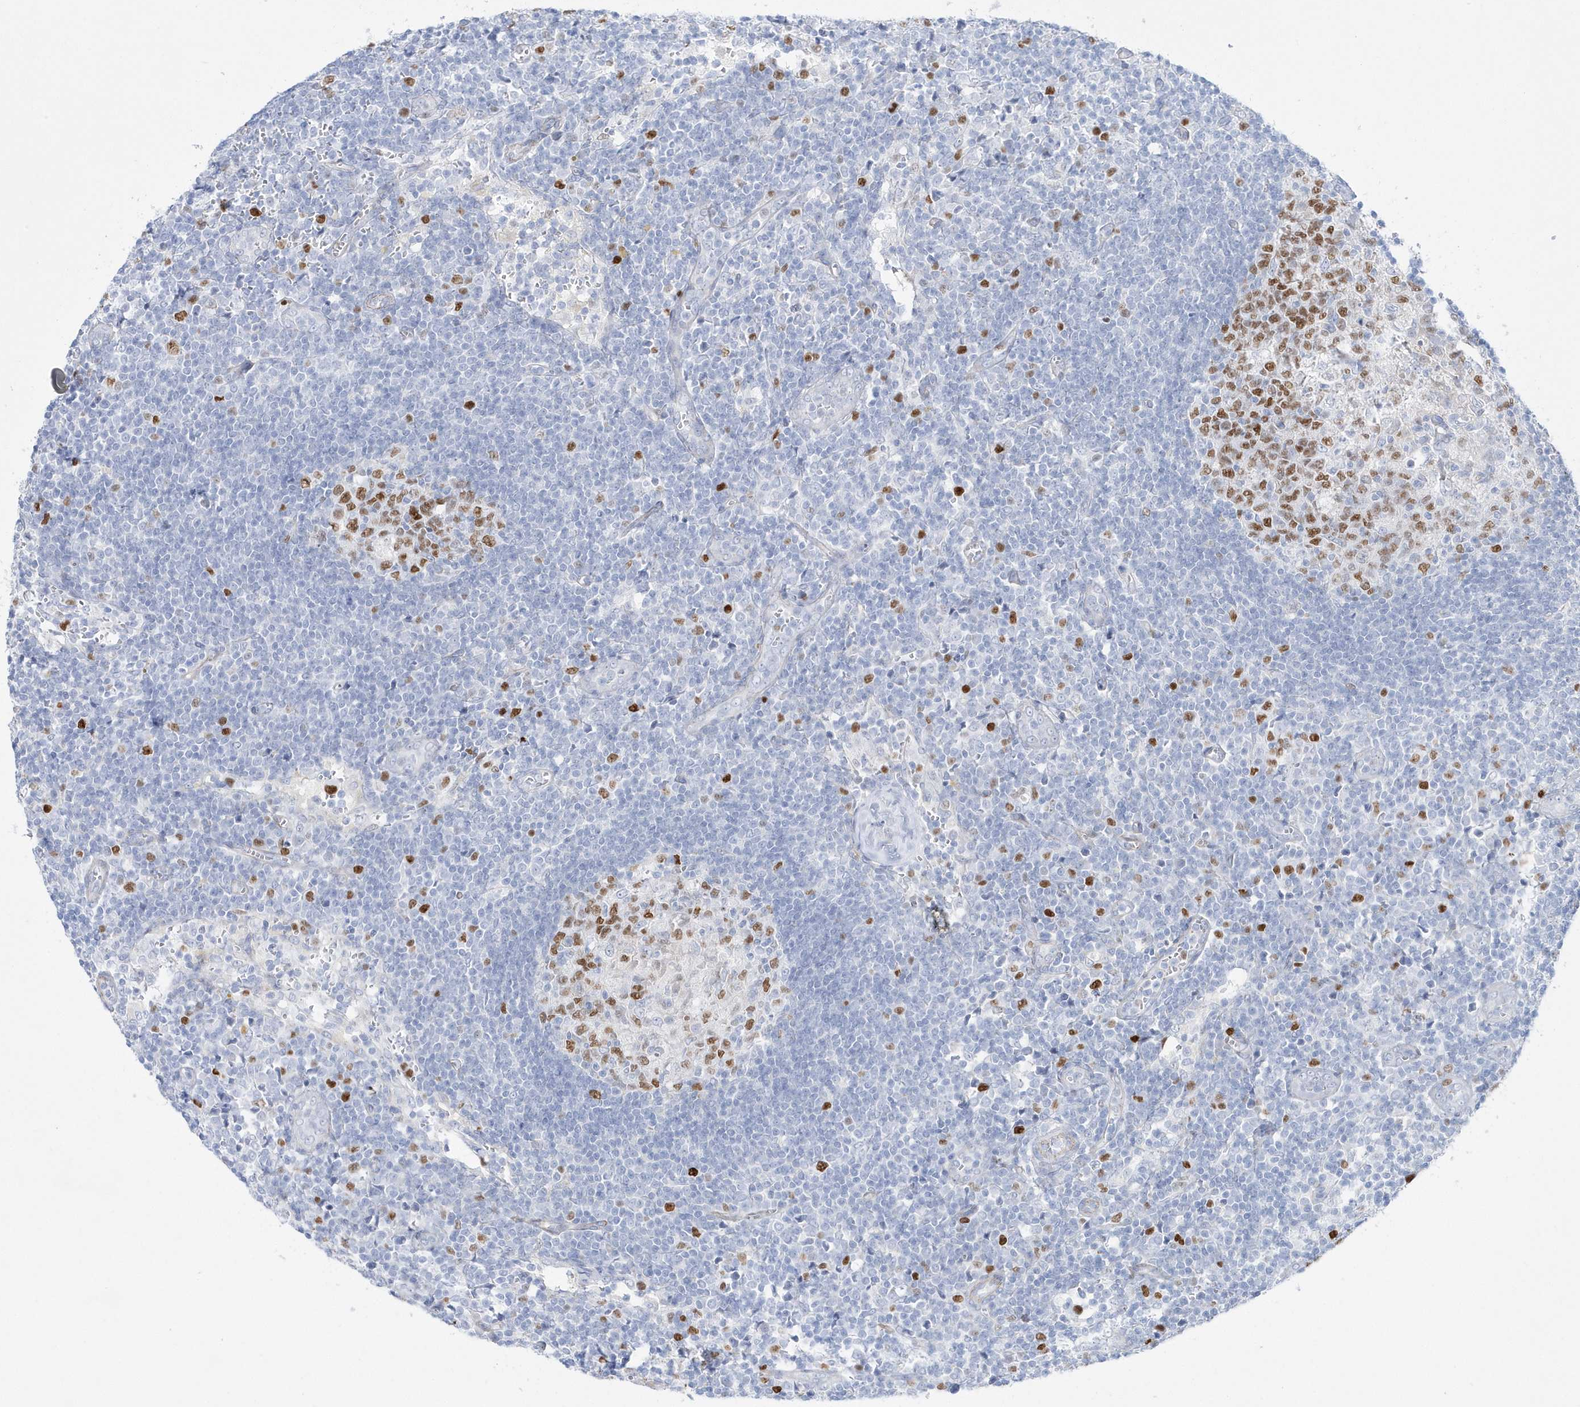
{"staining": {"intensity": "moderate", "quantity": ">75%", "location": "nuclear"}, "tissue": "lymph node", "cell_type": "Germinal center cells", "image_type": "normal", "snomed": [{"axis": "morphology", "description": "Normal tissue, NOS"}, {"axis": "morphology", "description": "Squamous cell carcinoma, metastatic, NOS"}, {"axis": "topography", "description": "Lymph node"}], "caption": "Immunohistochemistry (IHC) of unremarkable lymph node reveals medium levels of moderate nuclear expression in about >75% of germinal center cells. The protein is stained brown, and the nuclei are stained in blue (DAB IHC with brightfield microscopy, high magnification).", "gene": "TMCO6", "patient": {"sex": "male", "age": 73}}